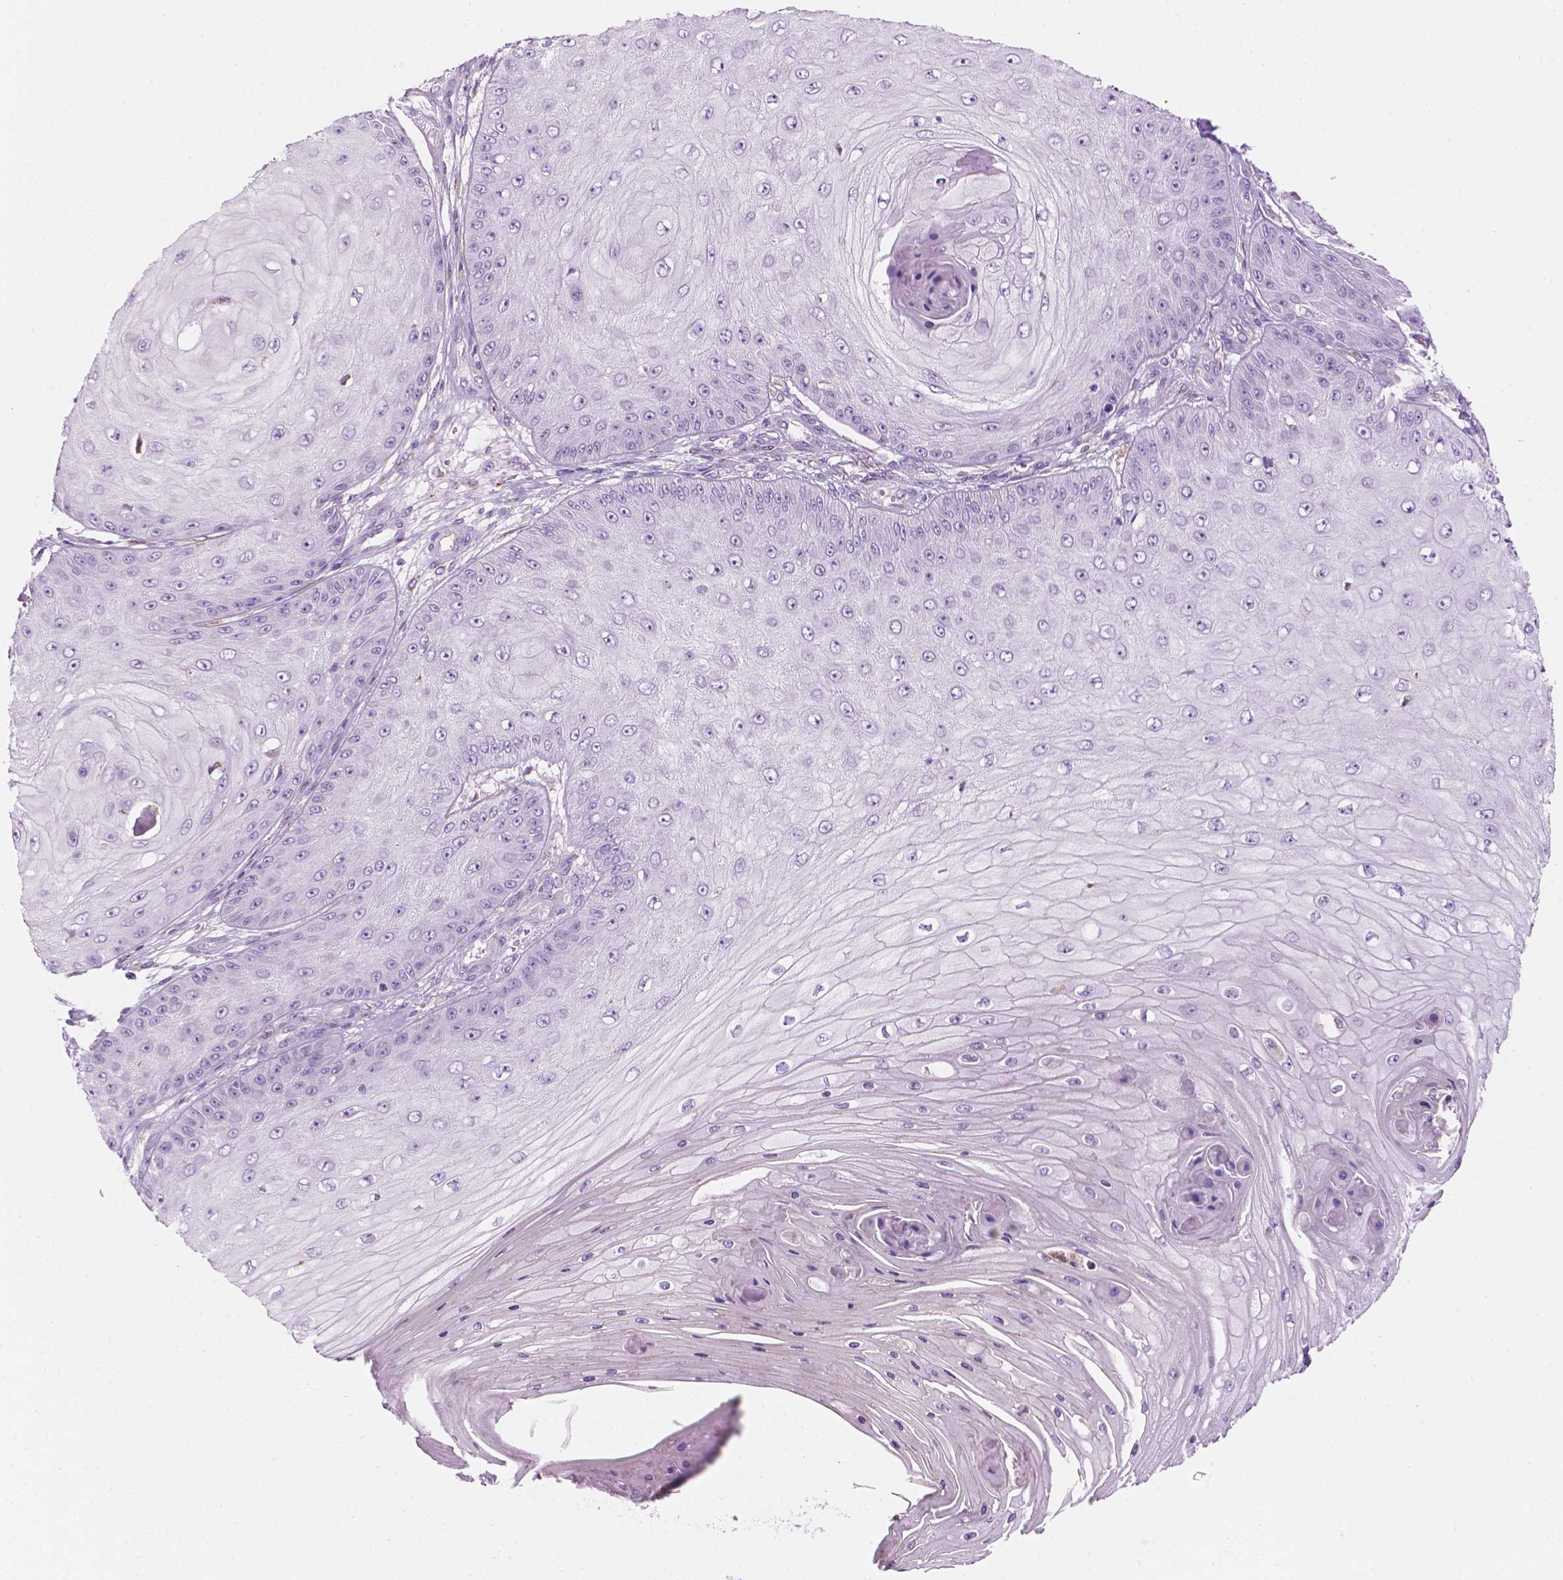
{"staining": {"intensity": "negative", "quantity": "none", "location": "none"}, "tissue": "skin cancer", "cell_type": "Tumor cells", "image_type": "cancer", "snomed": [{"axis": "morphology", "description": "Squamous cell carcinoma, NOS"}, {"axis": "topography", "description": "Skin"}], "caption": "Micrograph shows no protein positivity in tumor cells of skin cancer (squamous cell carcinoma) tissue.", "gene": "NOS1AP", "patient": {"sex": "male", "age": 70}}